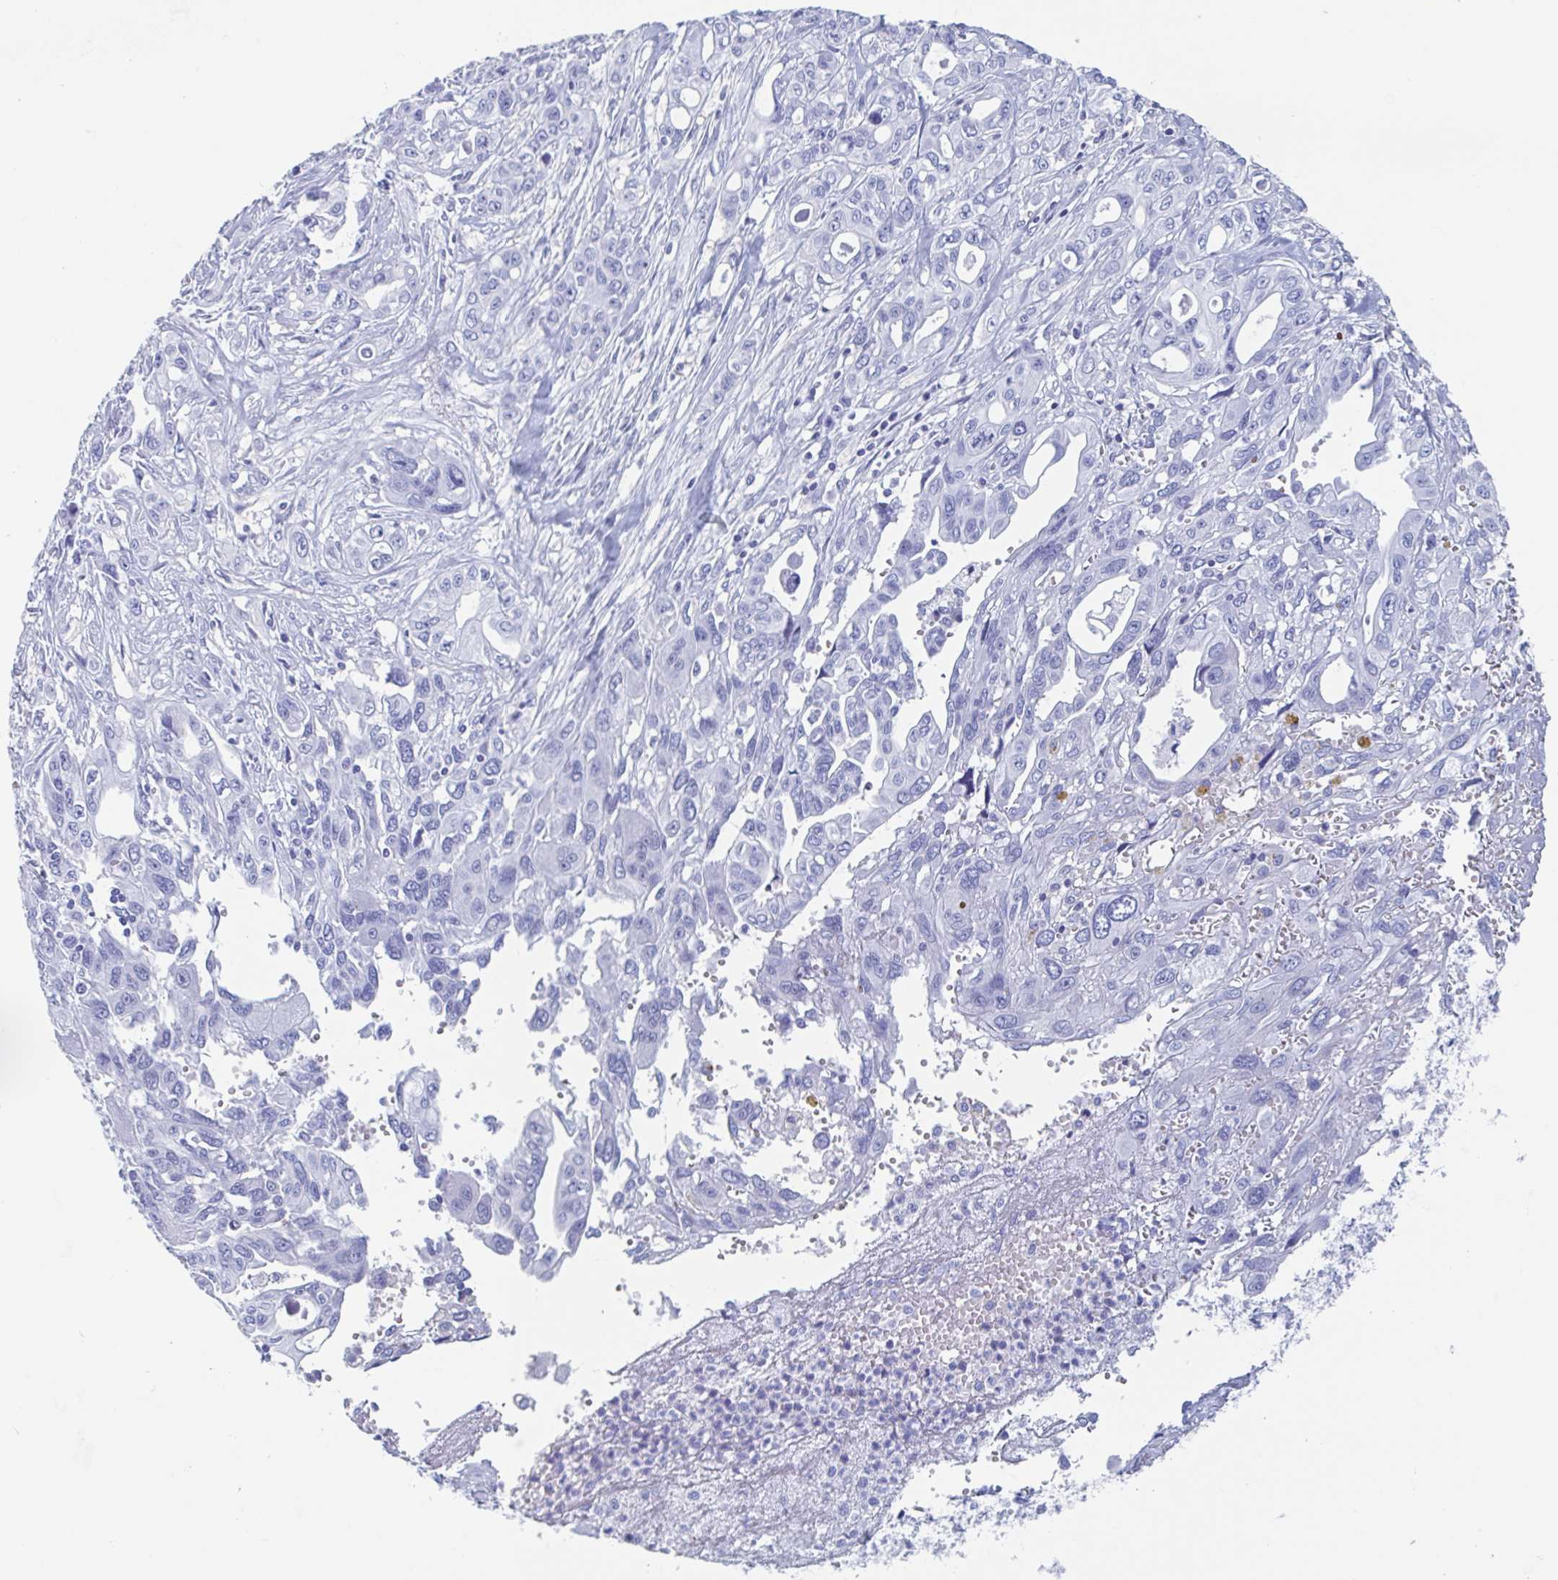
{"staining": {"intensity": "negative", "quantity": "none", "location": "none"}, "tissue": "pancreatic cancer", "cell_type": "Tumor cells", "image_type": "cancer", "snomed": [{"axis": "morphology", "description": "Adenocarcinoma, NOS"}, {"axis": "topography", "description": "Pancreas"}], "caption": "Image shows no significant protein expression in tumor cells of pancreatic adenocarcinoma.", "gene": "HDGFL1", "patient": {"sex": "female", "age": 47}}